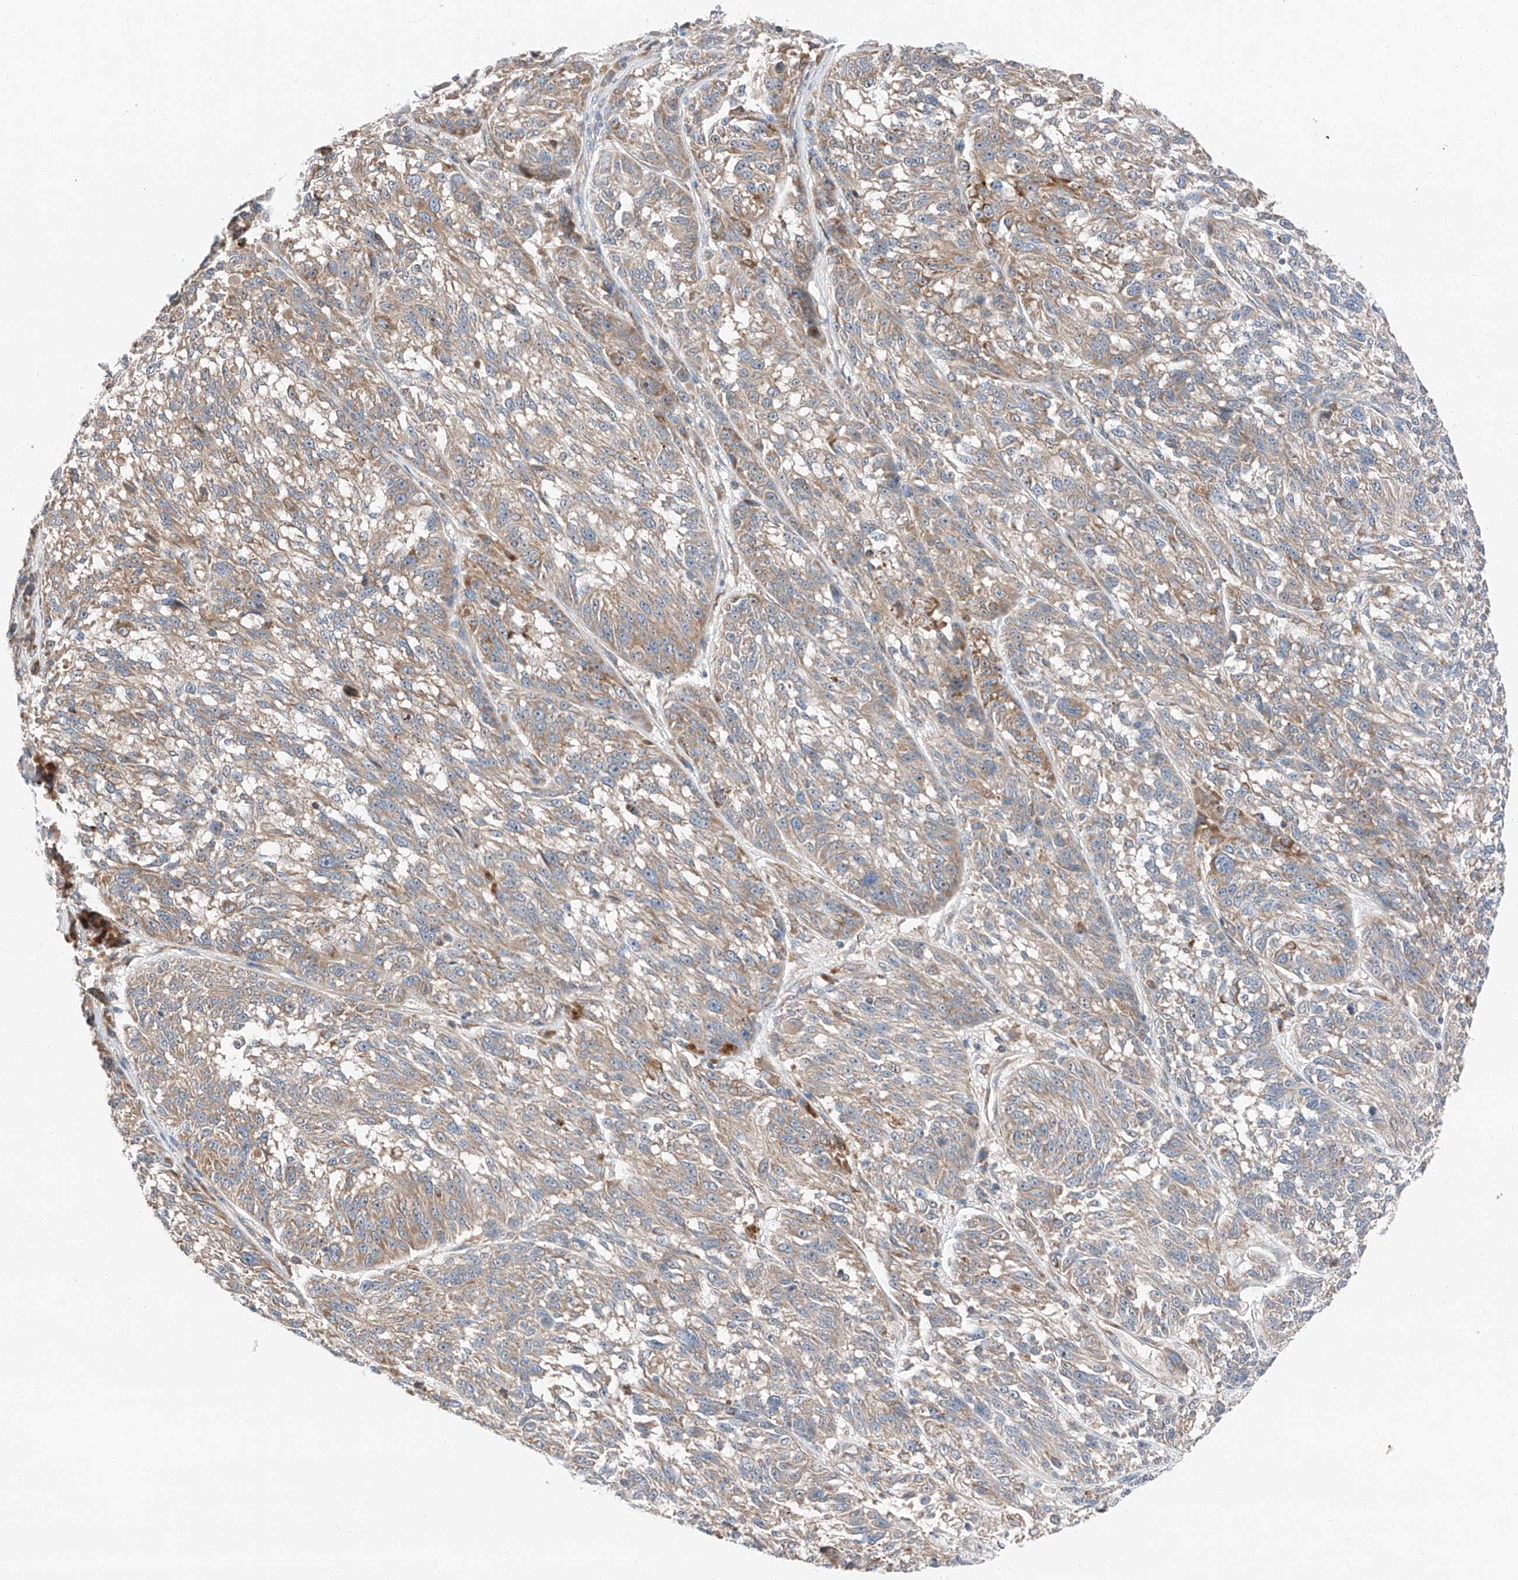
{"staining": {"intensity": "moderate", "quantity": "25%-75%", "location": "cytoplasmic/membranous"}, "tissue": "melanoma", "cell_type": "Tumor cells", "image_type": "cancer", "snomed": [{"axis": "morphology", "description": "Malignant melanoma, NOS"}, {"axis": "topography", "description": "Skin"}], "caption": "Moderate cytoplasmic/membranous protein positivity is appreciated in about 25%-75% of tumor cells in melanoma.", "gene": "ZC3H15", "patient": {"sex": "male", "age": 53}}